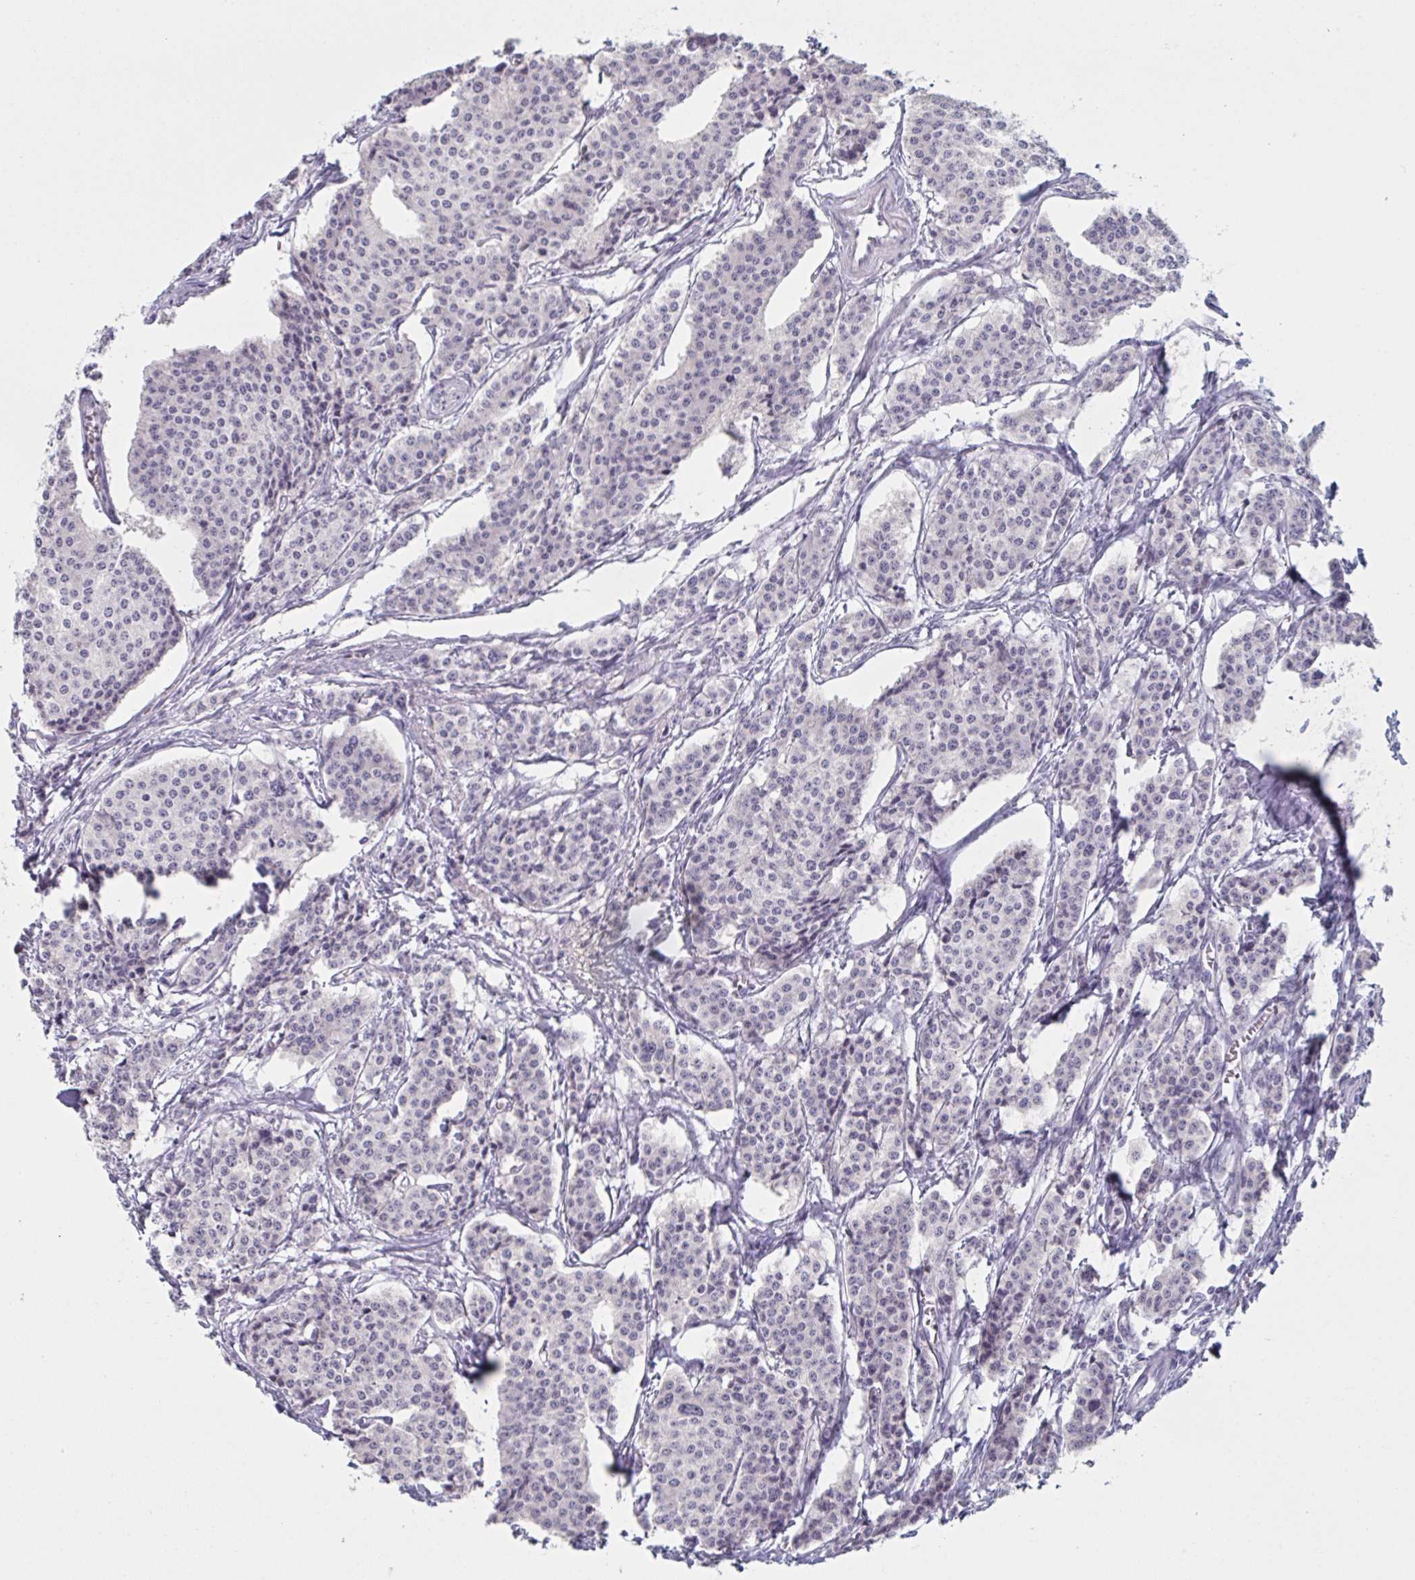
{"staining": {"intensity": "negative", "quantity": "none", "location": "none"}, "tissue": "carcinoid", "cell_type": "Tumor cells", "image_type": "cancer", "snomed": [{"axis": "morphology", "description": "Carcinoid, malignant, NOS"}, {"axis": "topography", "description": "Small intestine"}], "caption": "Tumor cells show no significant protein positivity in carcinoid (malignant). Nuclei are stained in blue.", "gene": "NDUFC2", "patient": {"sex": "female", "age": 64}}